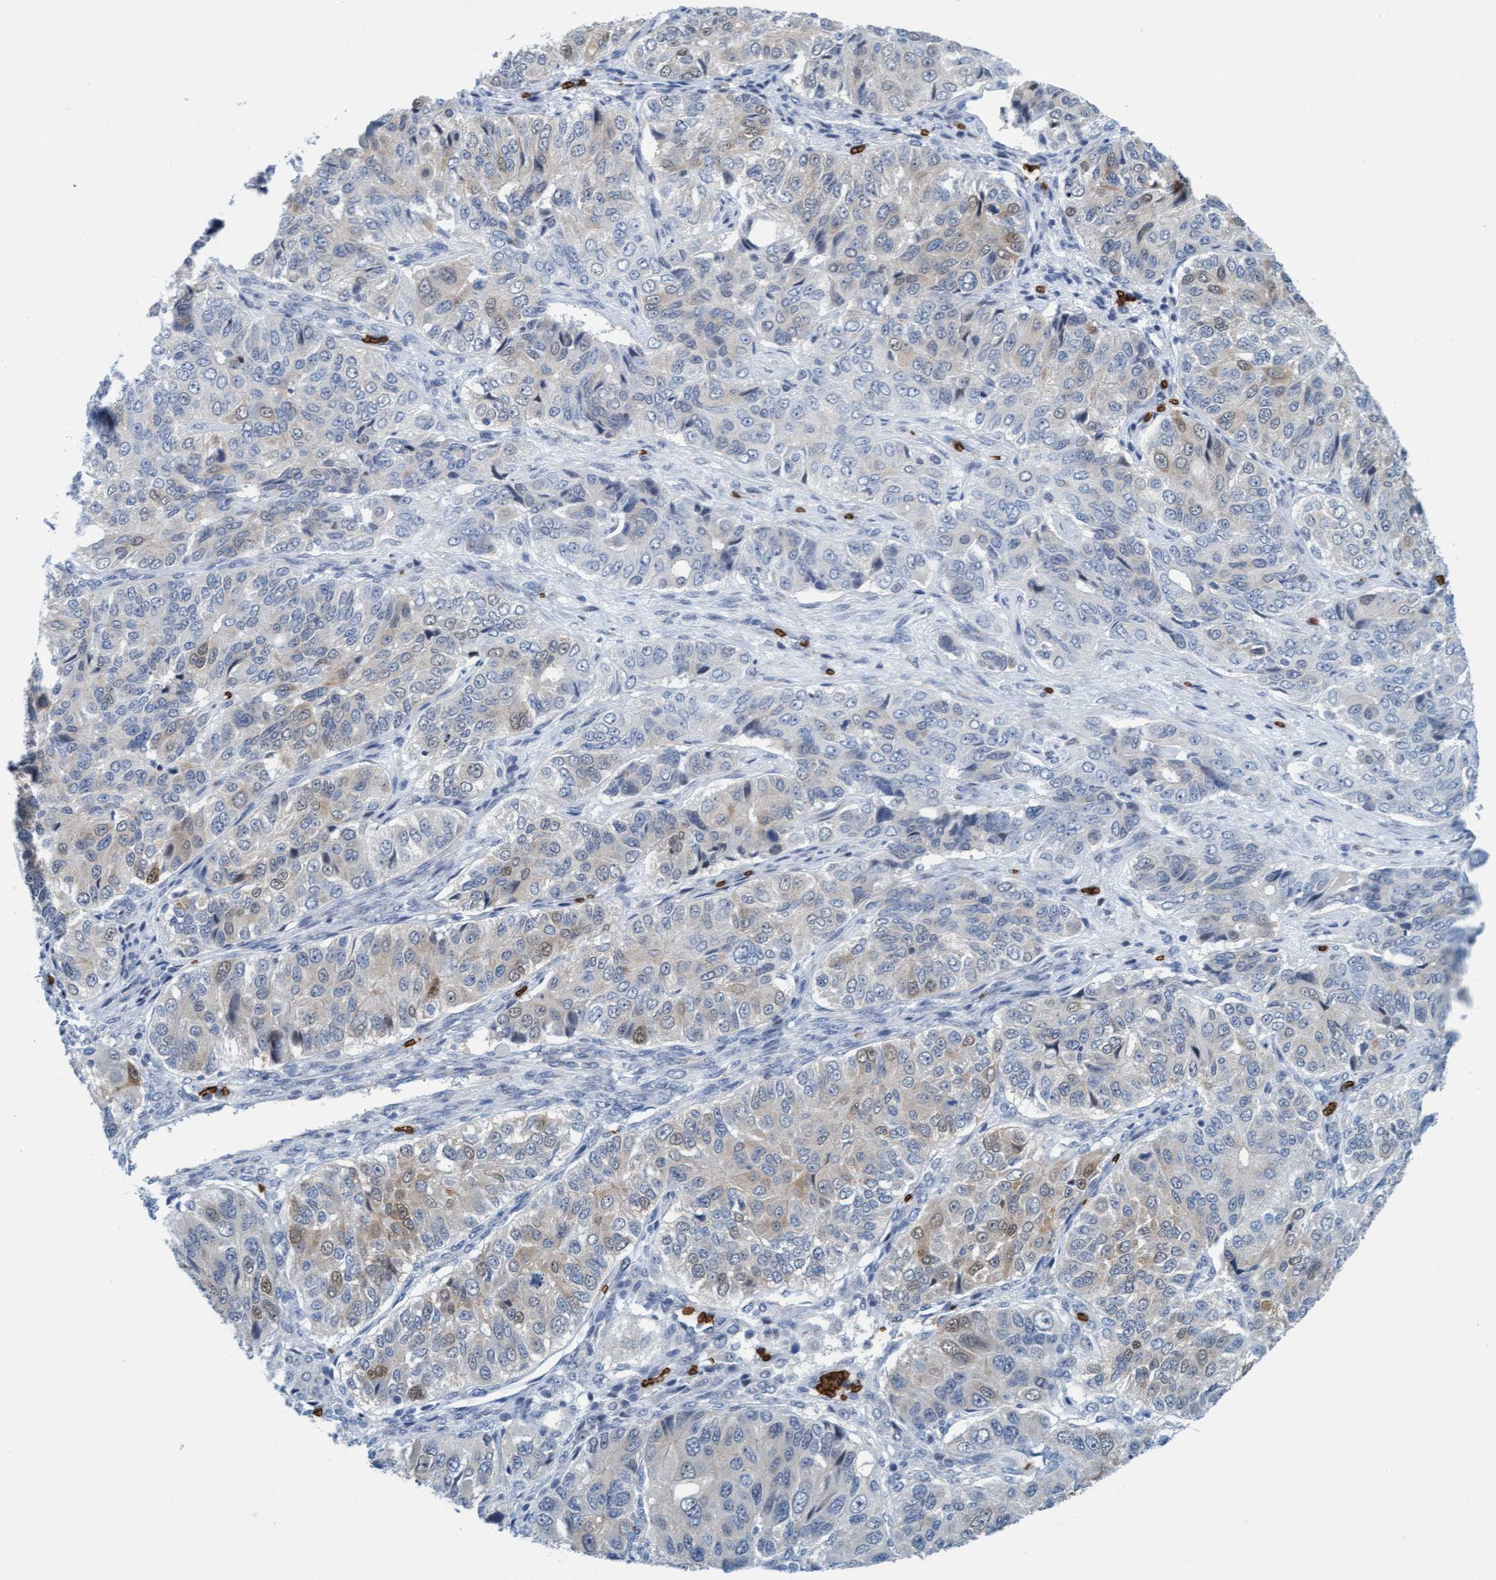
{"staining": {"intensity": "weak", "quantity": "<25%", "location": "cytoplasmic/membranous,nuclear"}, "tissue": "ovarian cancer", "cell_type": "Tumor cells", "image_type": "cancer", "snomed": [{"axis": "morphology", "description": "Carcinoma, endometroid"}, {"axis": "topography", "description": "Ovary"}], "caption": "This photomicrograph is of endometroid carcinoma (ovarian) stained with immunohistochemistry to label a protein in brown with the nuclei are counter-stained blue. There is no positivity in tumor cells.", "gene": "SPEM2", "patient": {"sex": "female", "age": 51}}